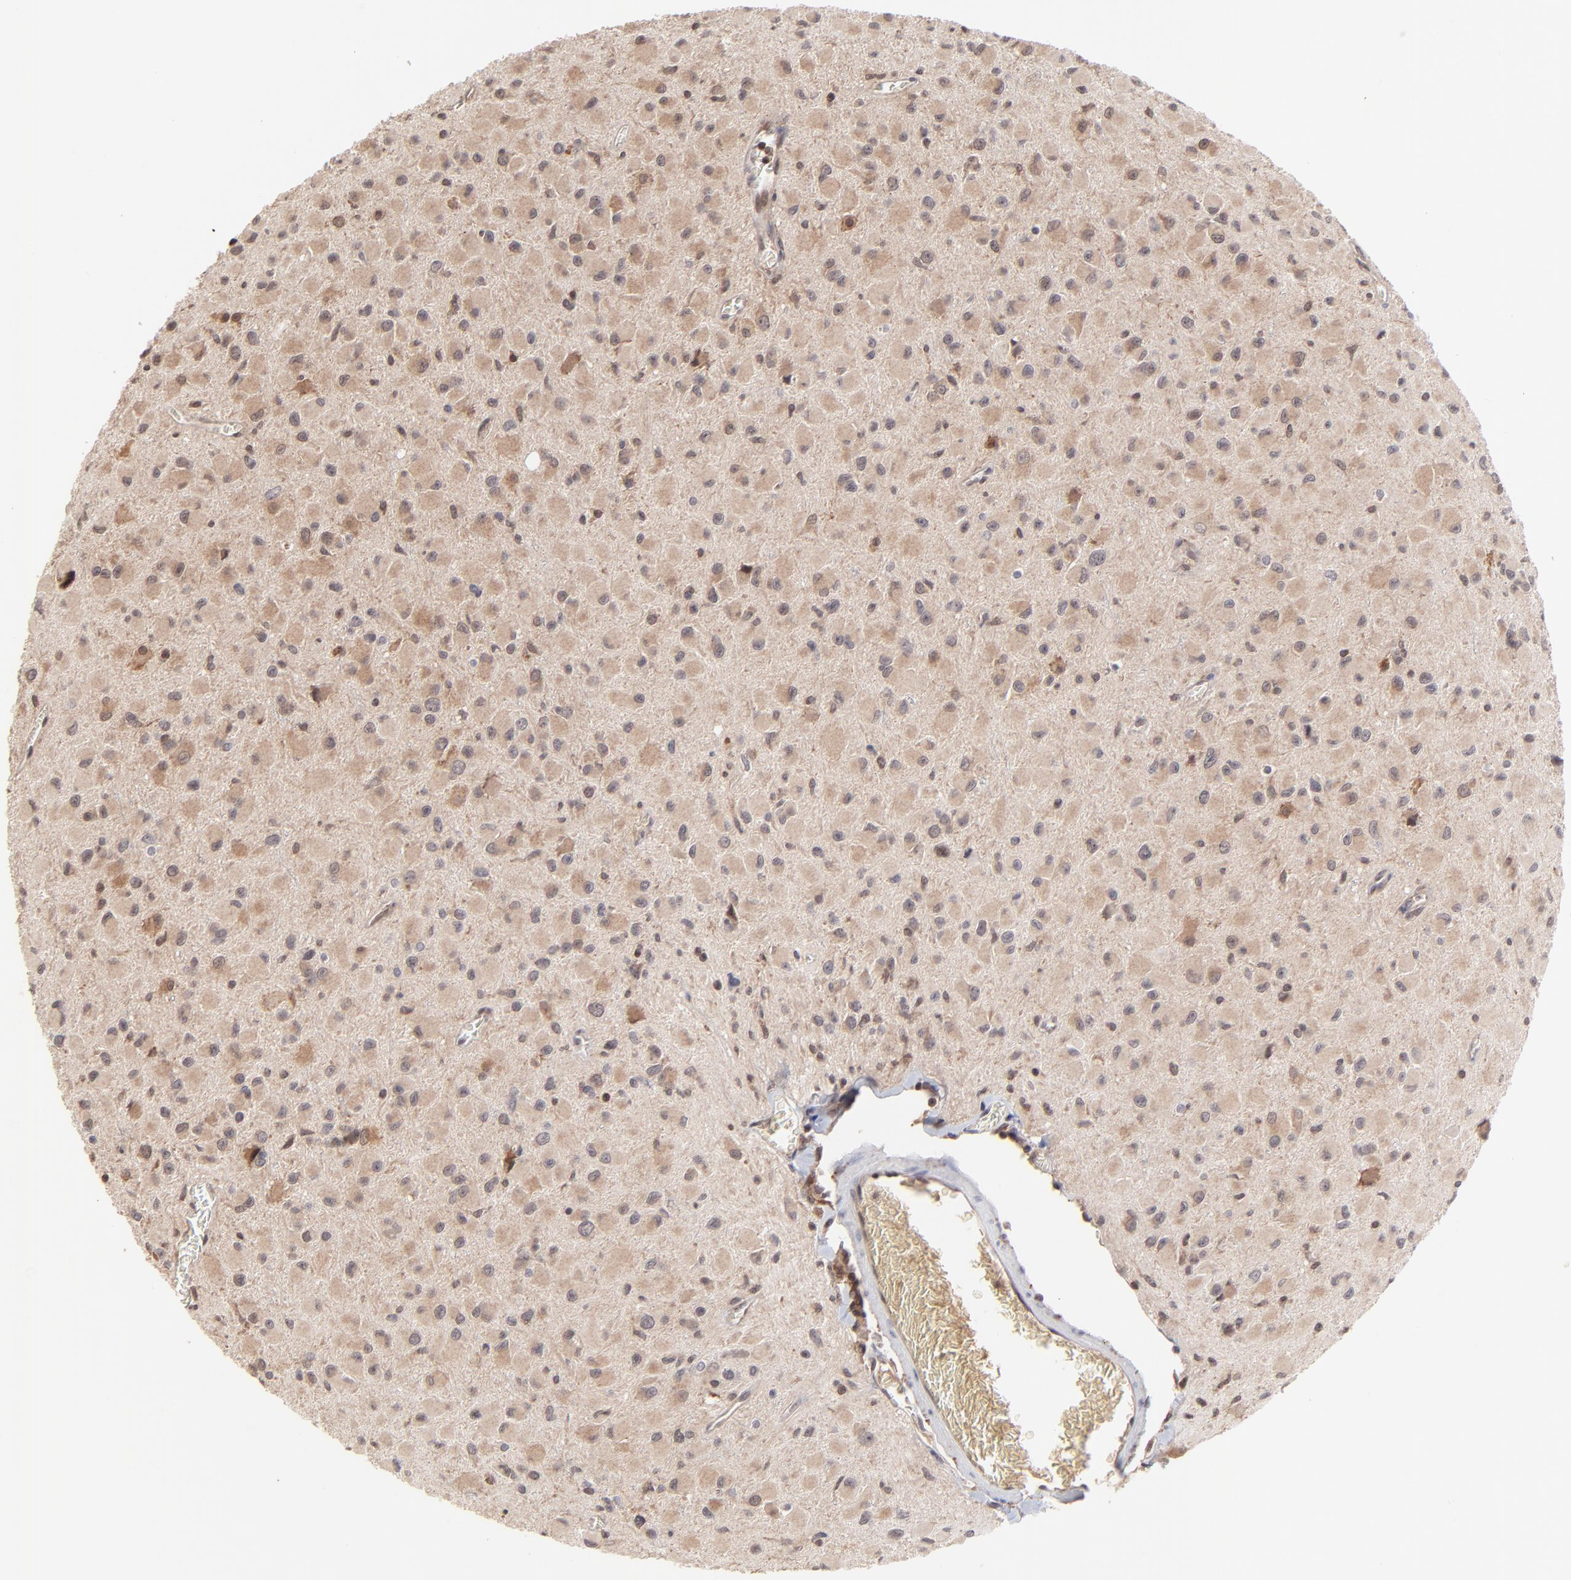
{"staining": {"intensity": "weak", "quantity": ">75%", "location": "cytoplasmic/membranous"}, "tissue": "glioma", "cell_type": "Tumor cells", "image_type": "cancer", "snomed": [{"axis": "morphology", "description": "Glioma, malignant, Low grade"}, {"axis": "topography", "description": "Brain"}], "caption": "Protein expression analysis of human malignant low-grade glioma reveals weak cytoplasmic/membranous positivity in about >75% of tumor cells. (DAB (3,3'-diaminobenzidine) = brown stain, brightfield microscopy at high magnification).", "gene": "UBE2L6", "patient": {"sex": "male", "age": 42}}